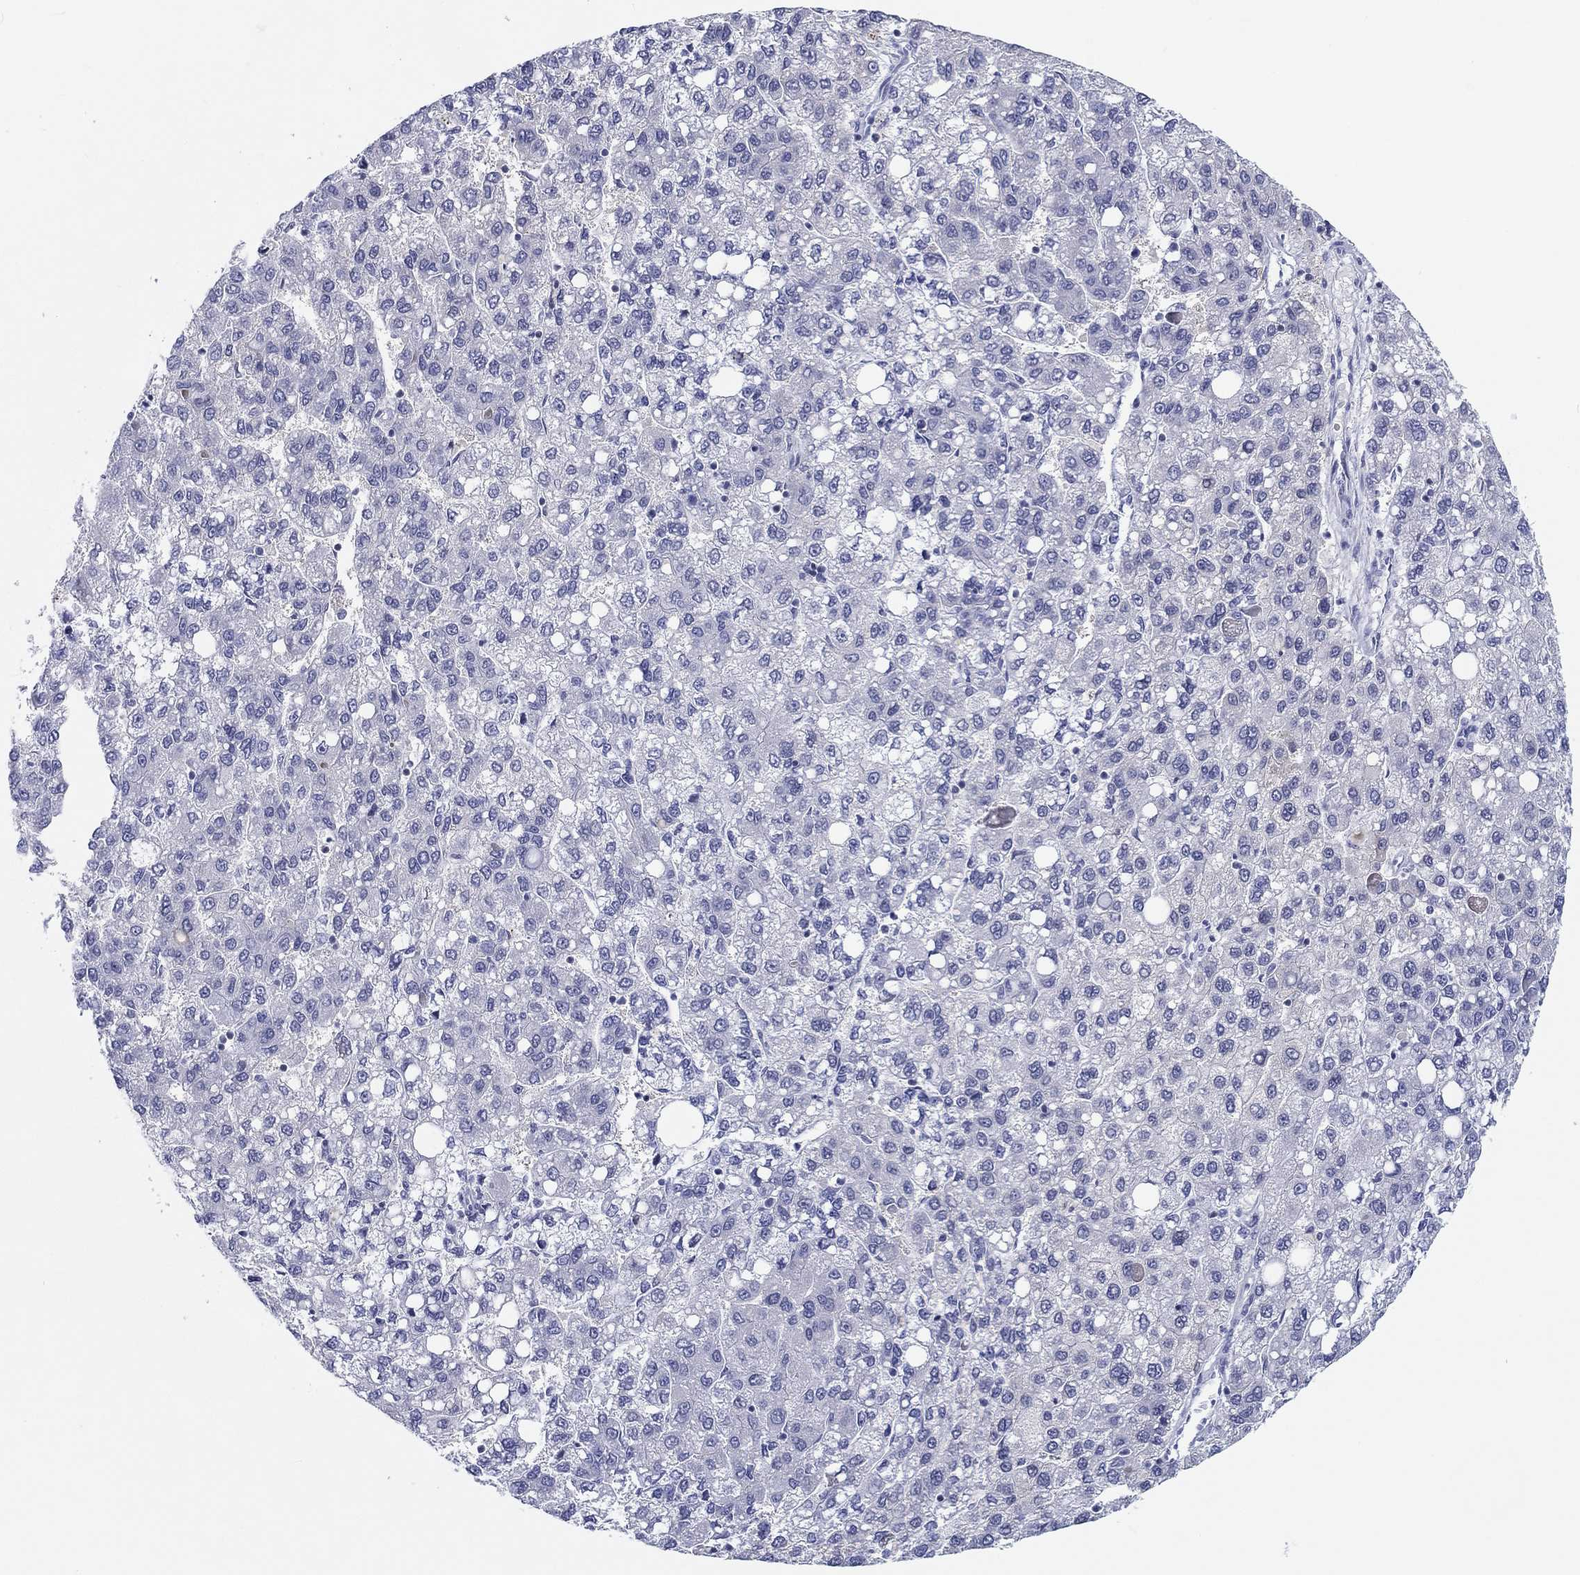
{"staining": {"intensity": "negative", "quantity": "none", "location": "none"}, "tissue": "liver cancer", "cell_type": "Tumor cells", "image_type": "cancer", "snomed": [{"axis": "morphology", "description": "Carcinoma, Hepatocellular, NOS"}, {"axis": "topography", "description": "Liver"}], "caption": "IHC photomicrograph of hepatocellular carcinoma (liver) stained for a protein (brown), which demonstrates no positivity in tumor cells. Brightfield microscopy of immunohistochemistry stained with DAB (brown) and hematoxylin (blue), captured at high magnification.", "gene": "H1-1", "patient": {"sex": "female", "age": 82}}